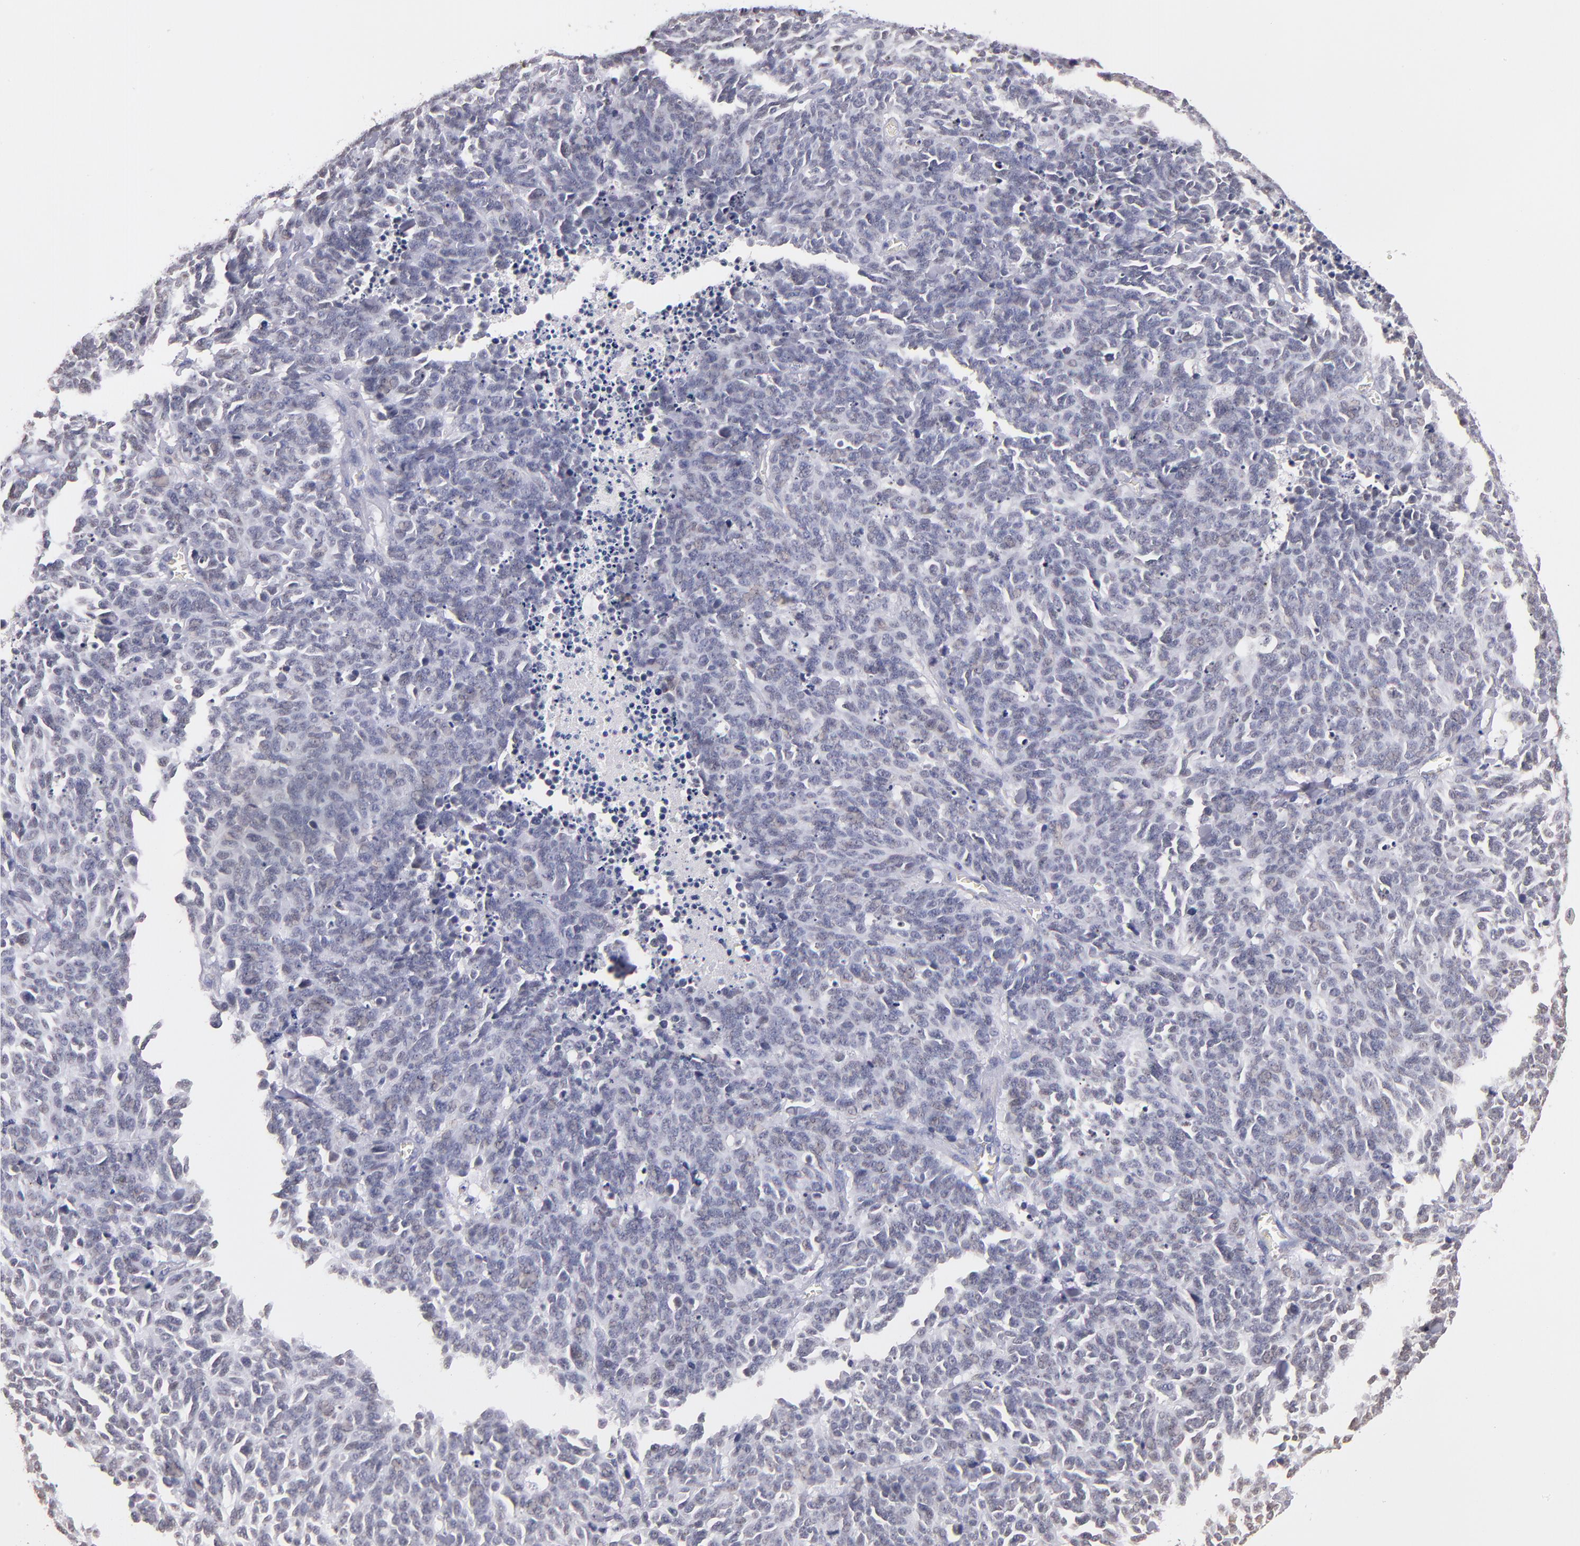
{"staining": {"intensity": "negative", "quantity": "none", "location": "none"}, "tissue": "lung cancer", "cell_type": "Tumor cells", "image_type": "cancer", "snomed": [{"axis": "morphology", "description": "Neoplasm, malignant, NOS"}, {"axis": "topography", "description": "Lung"}], "caption": "IHC image of neoplastic tissue: human lung cancer (neoplasm (malignant)) stained with DAB demonstrates no significant protein positivity in tumor cells.", "gene": "SOX10", "patient": {"sex": "female", "age": 58}}